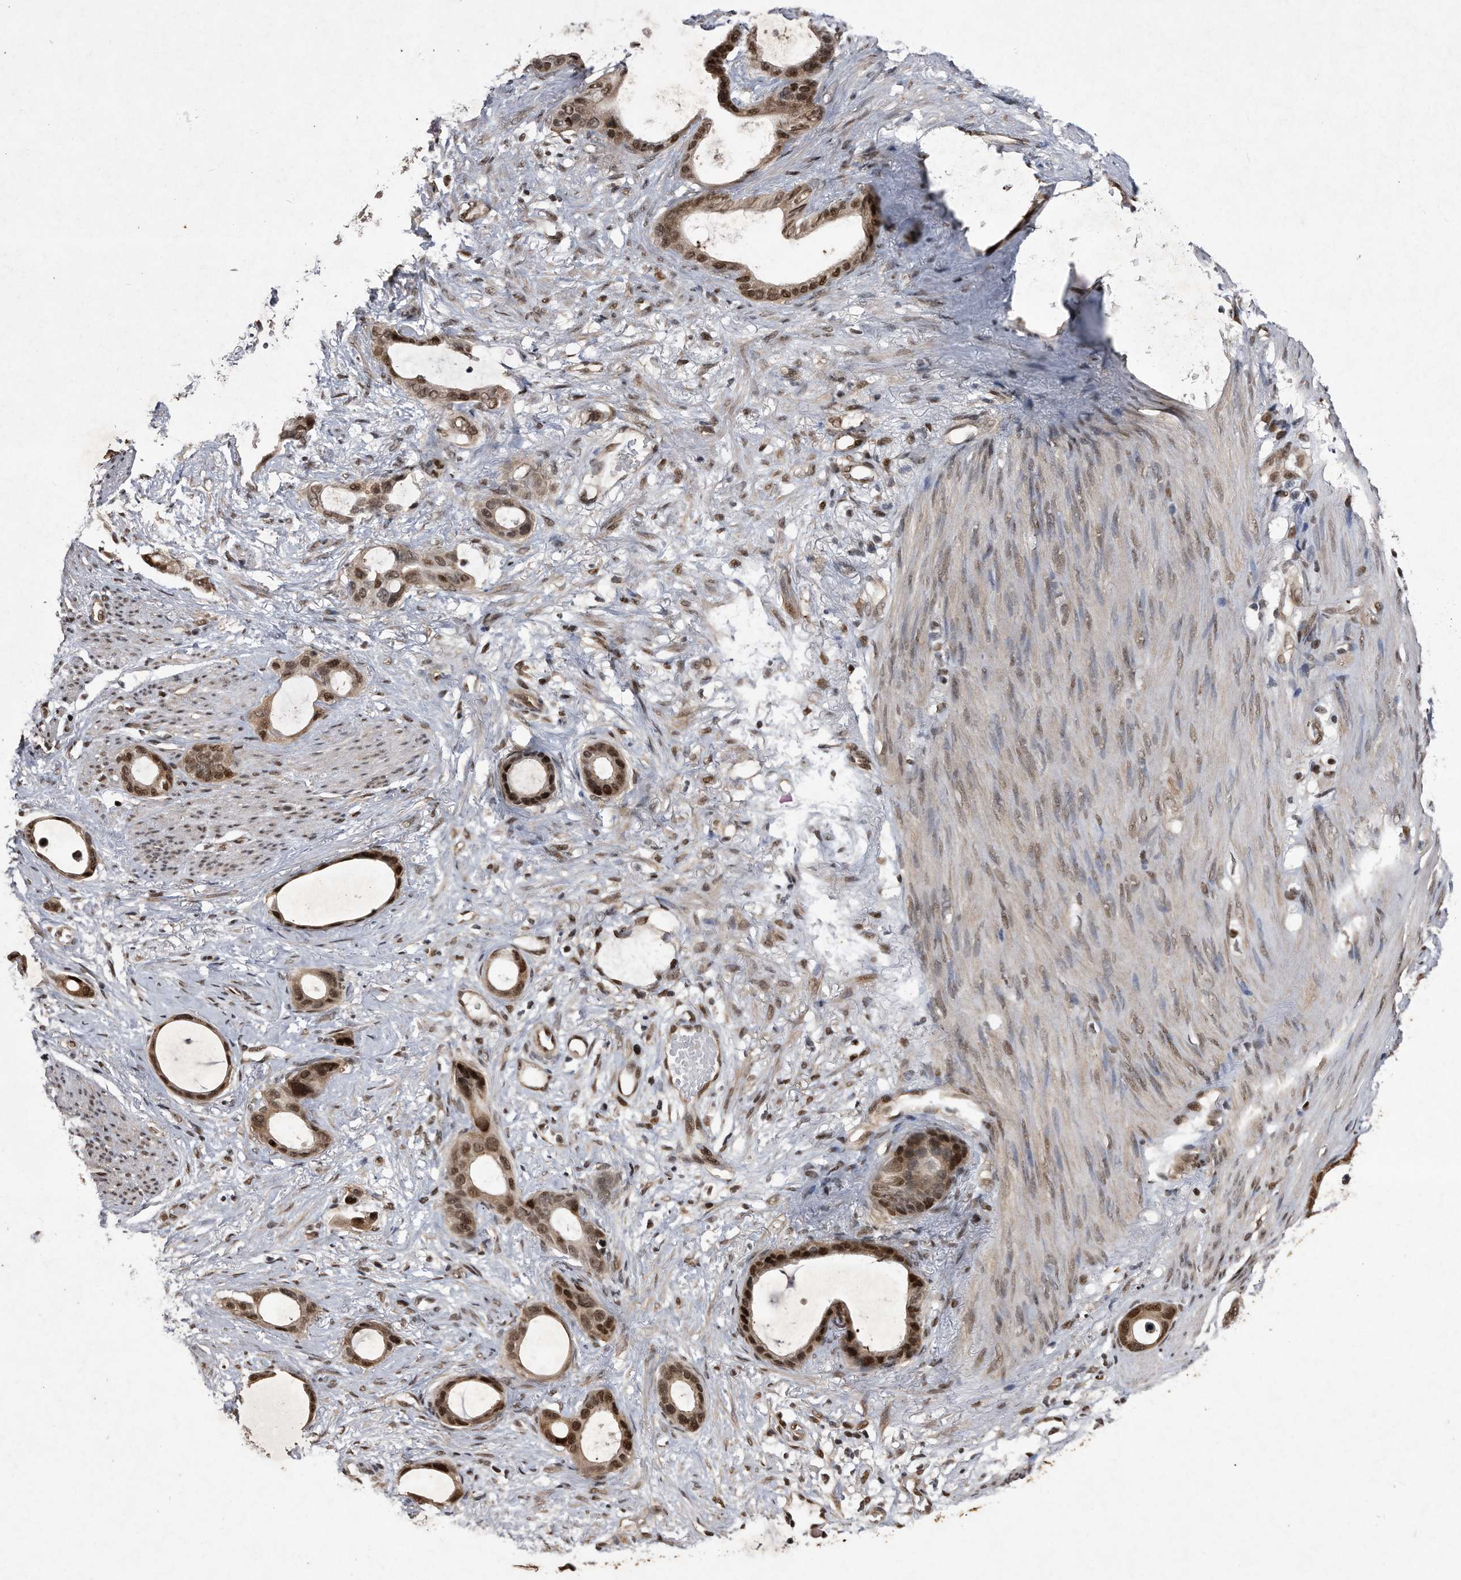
{"staining": {"intensity": "strong", "quantity": ">75%", "location": "nuclear"}, "tissue": "stomach cancer", "cell_type": "Tumor cells", "image_type": "cancer", "snomed": [{"axis": "morphology", "description": "Adenocarcinoma, NOS"}, {"axis": "topography", "description": "Stomach"}], "caption": "Adenocarcinoma (stomach) stained with a brown dye displays strong nuclear positive expression in approximately >75% of tumor cells.", "gene": "RAD23B", "patient": {"sex": "female", "age": 75}}